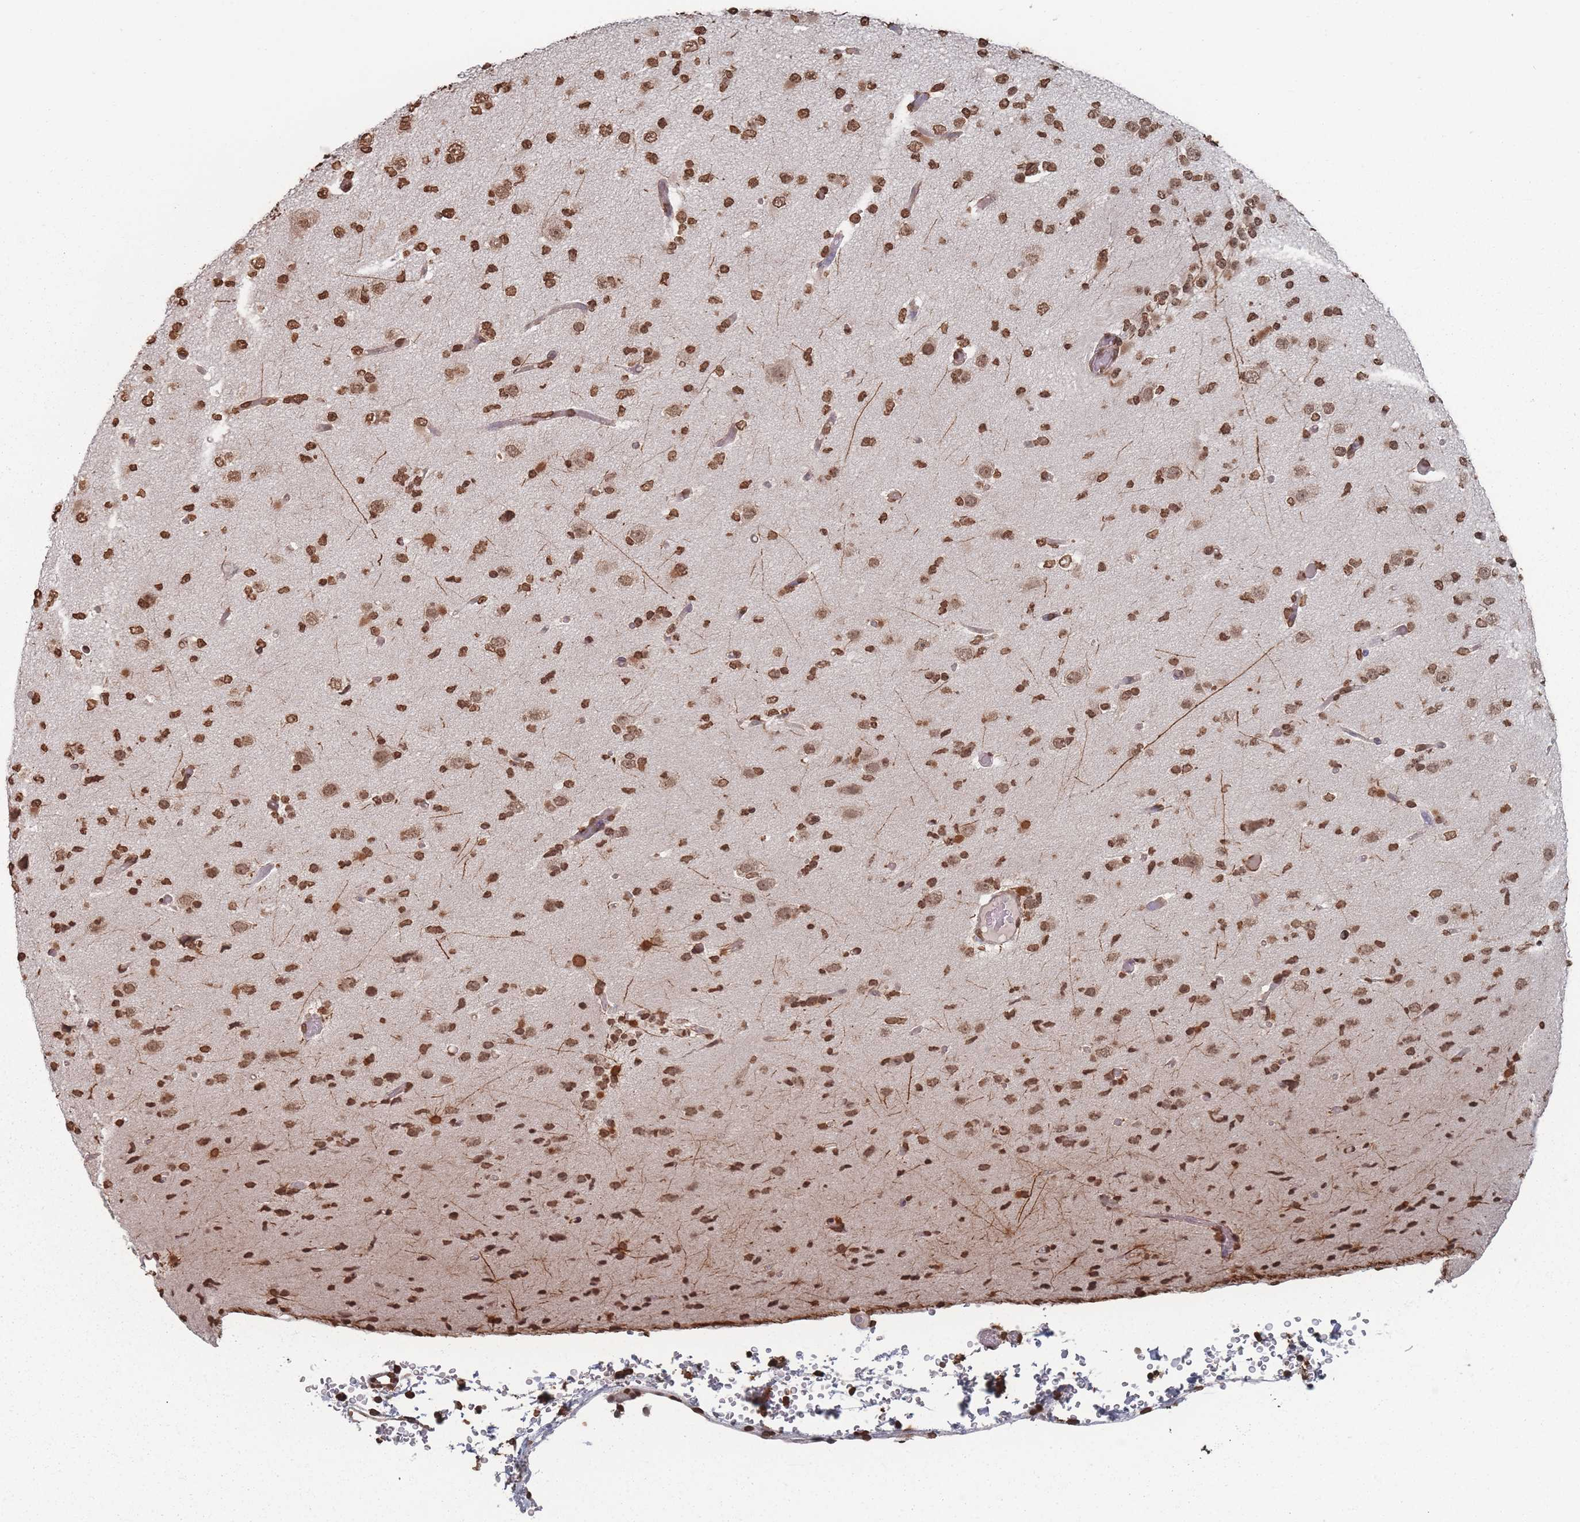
{"staining": {"intensity": "strong", "quantity": ">75%", "location": "nuclear"}, "tissue": "glioma", "cell_type": "Tumor cells", "image_type": "cancer", "snomed": [{"axis": "morphology", "description": "Glioma, malignant, Low grade"}, {"axis": "topography", "description": "Brain"}], "caption": "Tumor cells show strong nuclear staining in about >75% of cells in malignant low-grade glioma.", "gene": "PLEKHG5", "patient": {"sex": "female", "age": 22}}